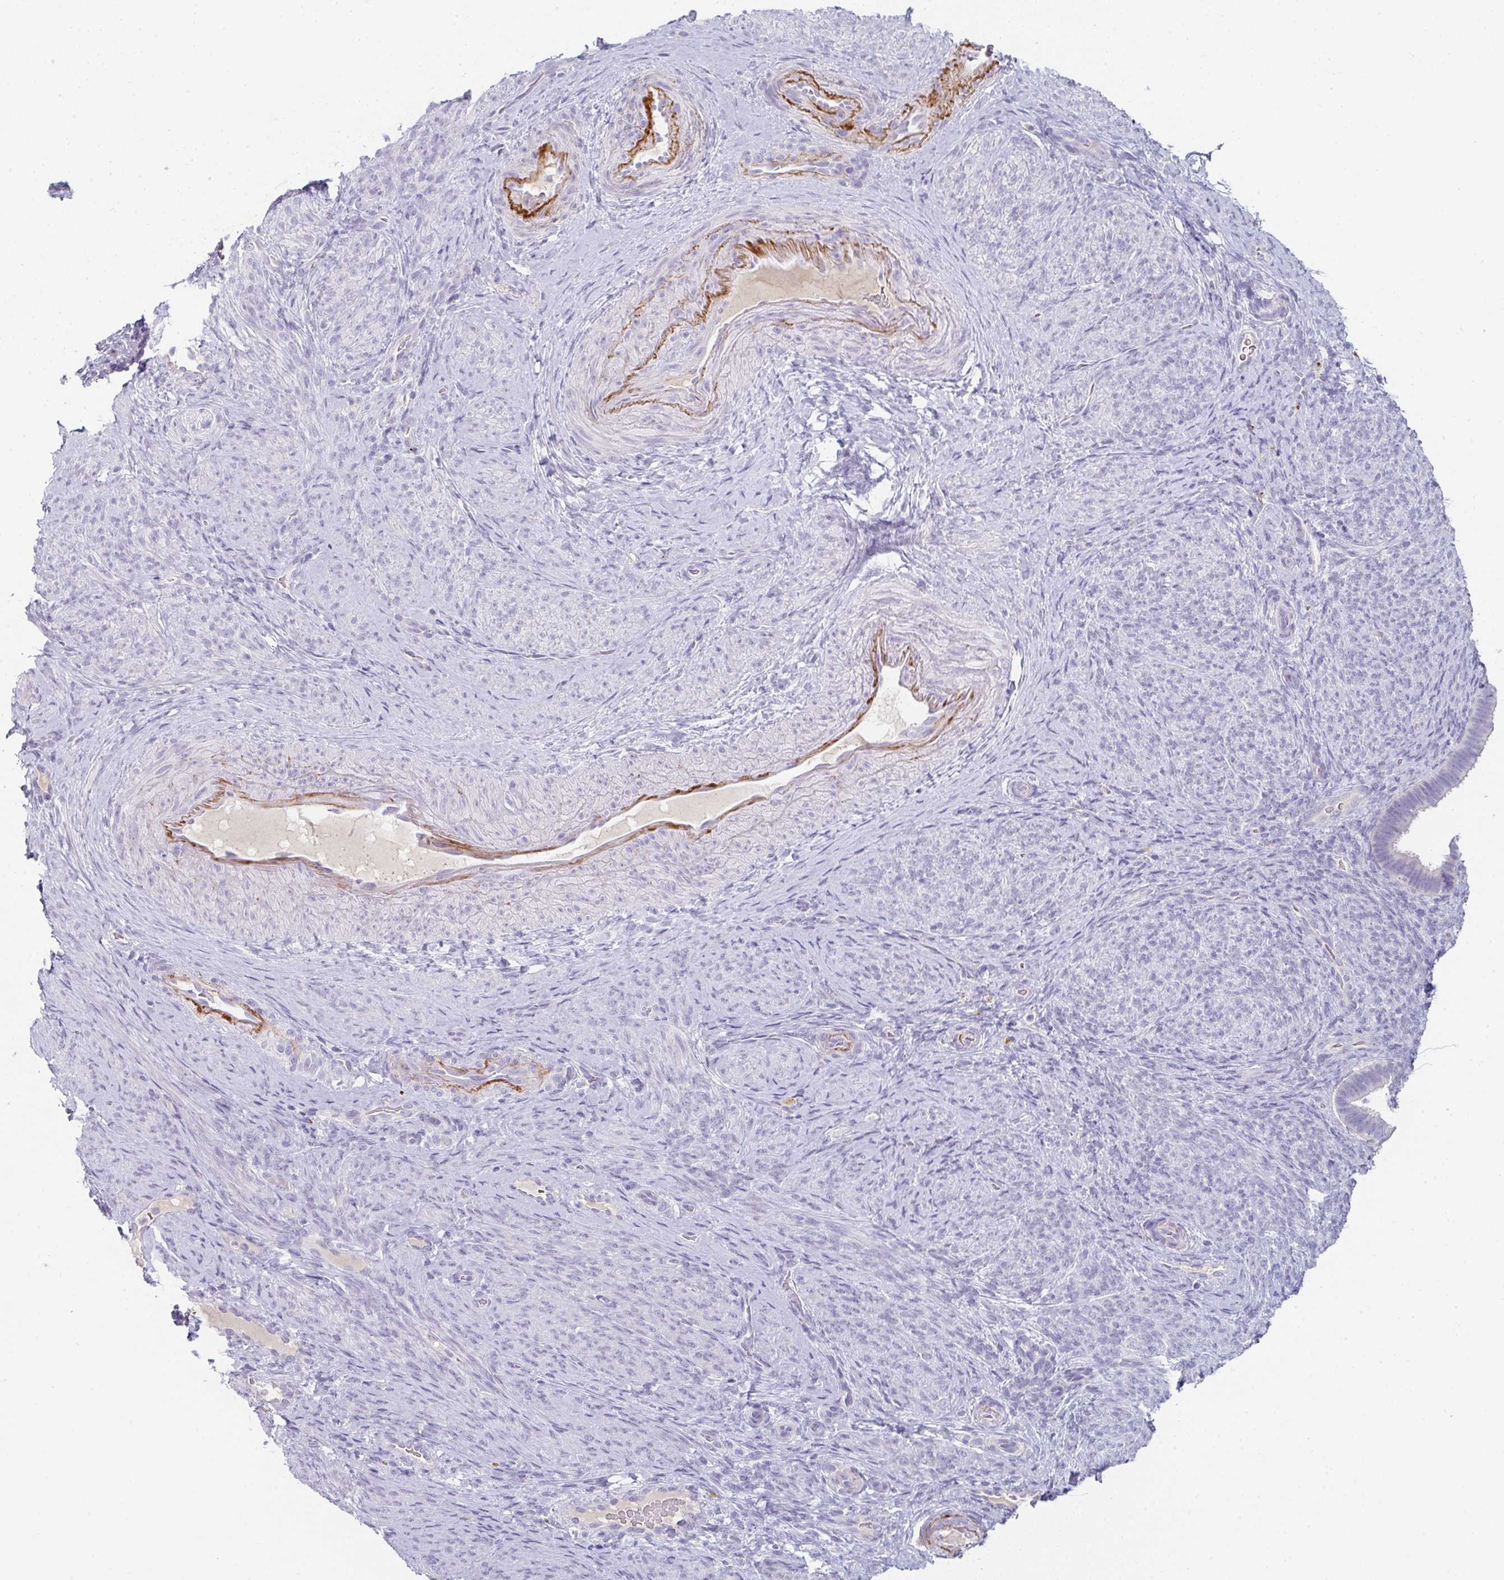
{"staining": {"intensity": "negative", "quantity": "none", "location": "none"}, "tissue": "endometrium", "cell_type": "Cells in endometrial stroma", "image_type": "normal", "snomed": [{"axis": "morphology", "description": "Normal tissue, NOS"}, {"axis": "topography", "description": "Endometrium"}], "caption": "Normal endometrium was stained to show a protein in brown. There is no significant expression in cells in endometrial stroma. Nuclei are stained in blue.", "gene": "C1QTNF8", "patient": {"sex": "female", "age": 34}}